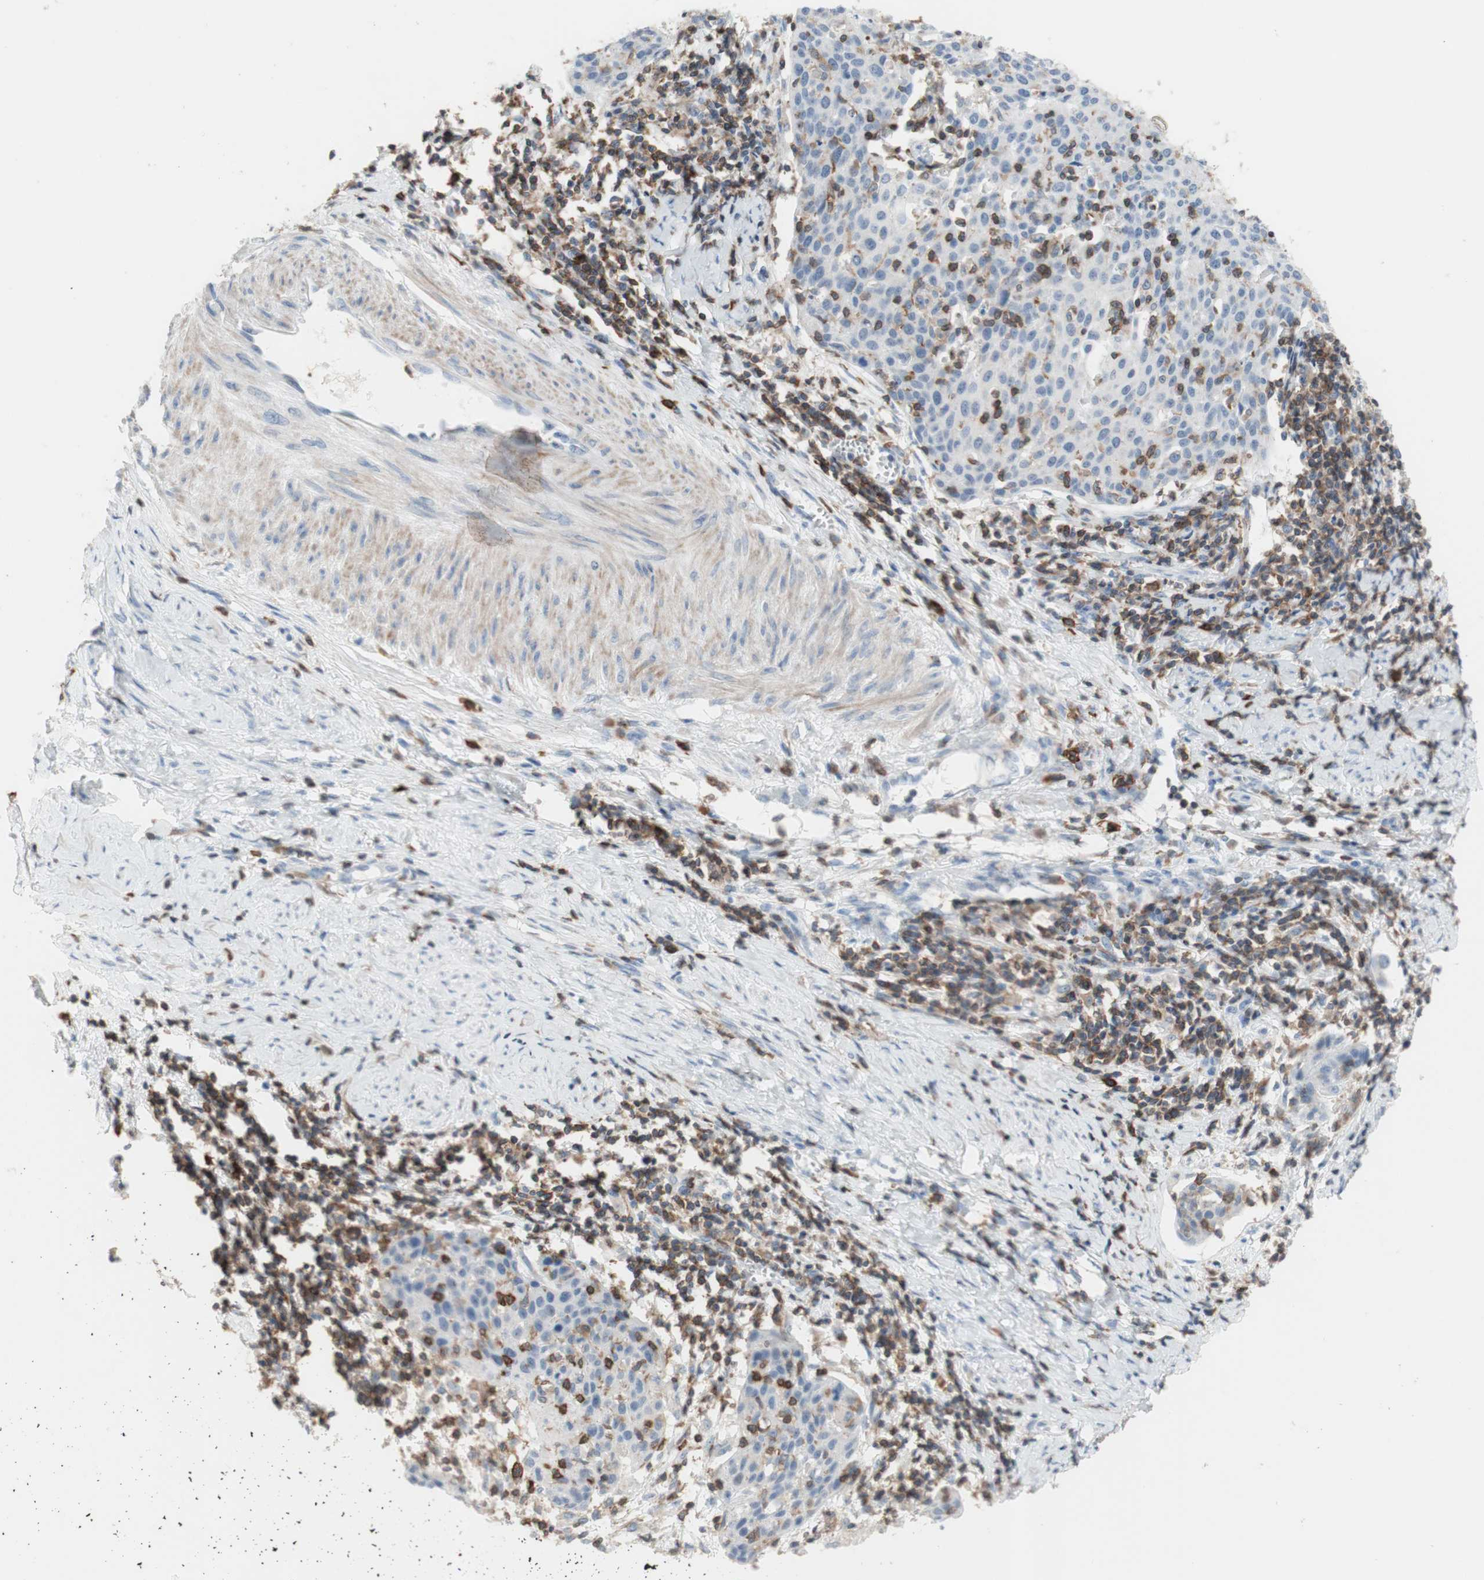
{"staining": {"intensity": "negative", "quantity": "none", "location": "none"}, "tissue": "cervical cancer", "cell_type": "Tumor cells", "image_type": "cancer", "snomed": [{"axis": "morphology", "description": "Squamous cell carcinoma, NOS"}, {"axis": "topography", "description": "Cervix"}], "caption": "Tumor cells show no significant positivity in cervical squamous cell carcinoma.", "gene": "SPINK6", "patient": {"sex": "female", "age": 38}}